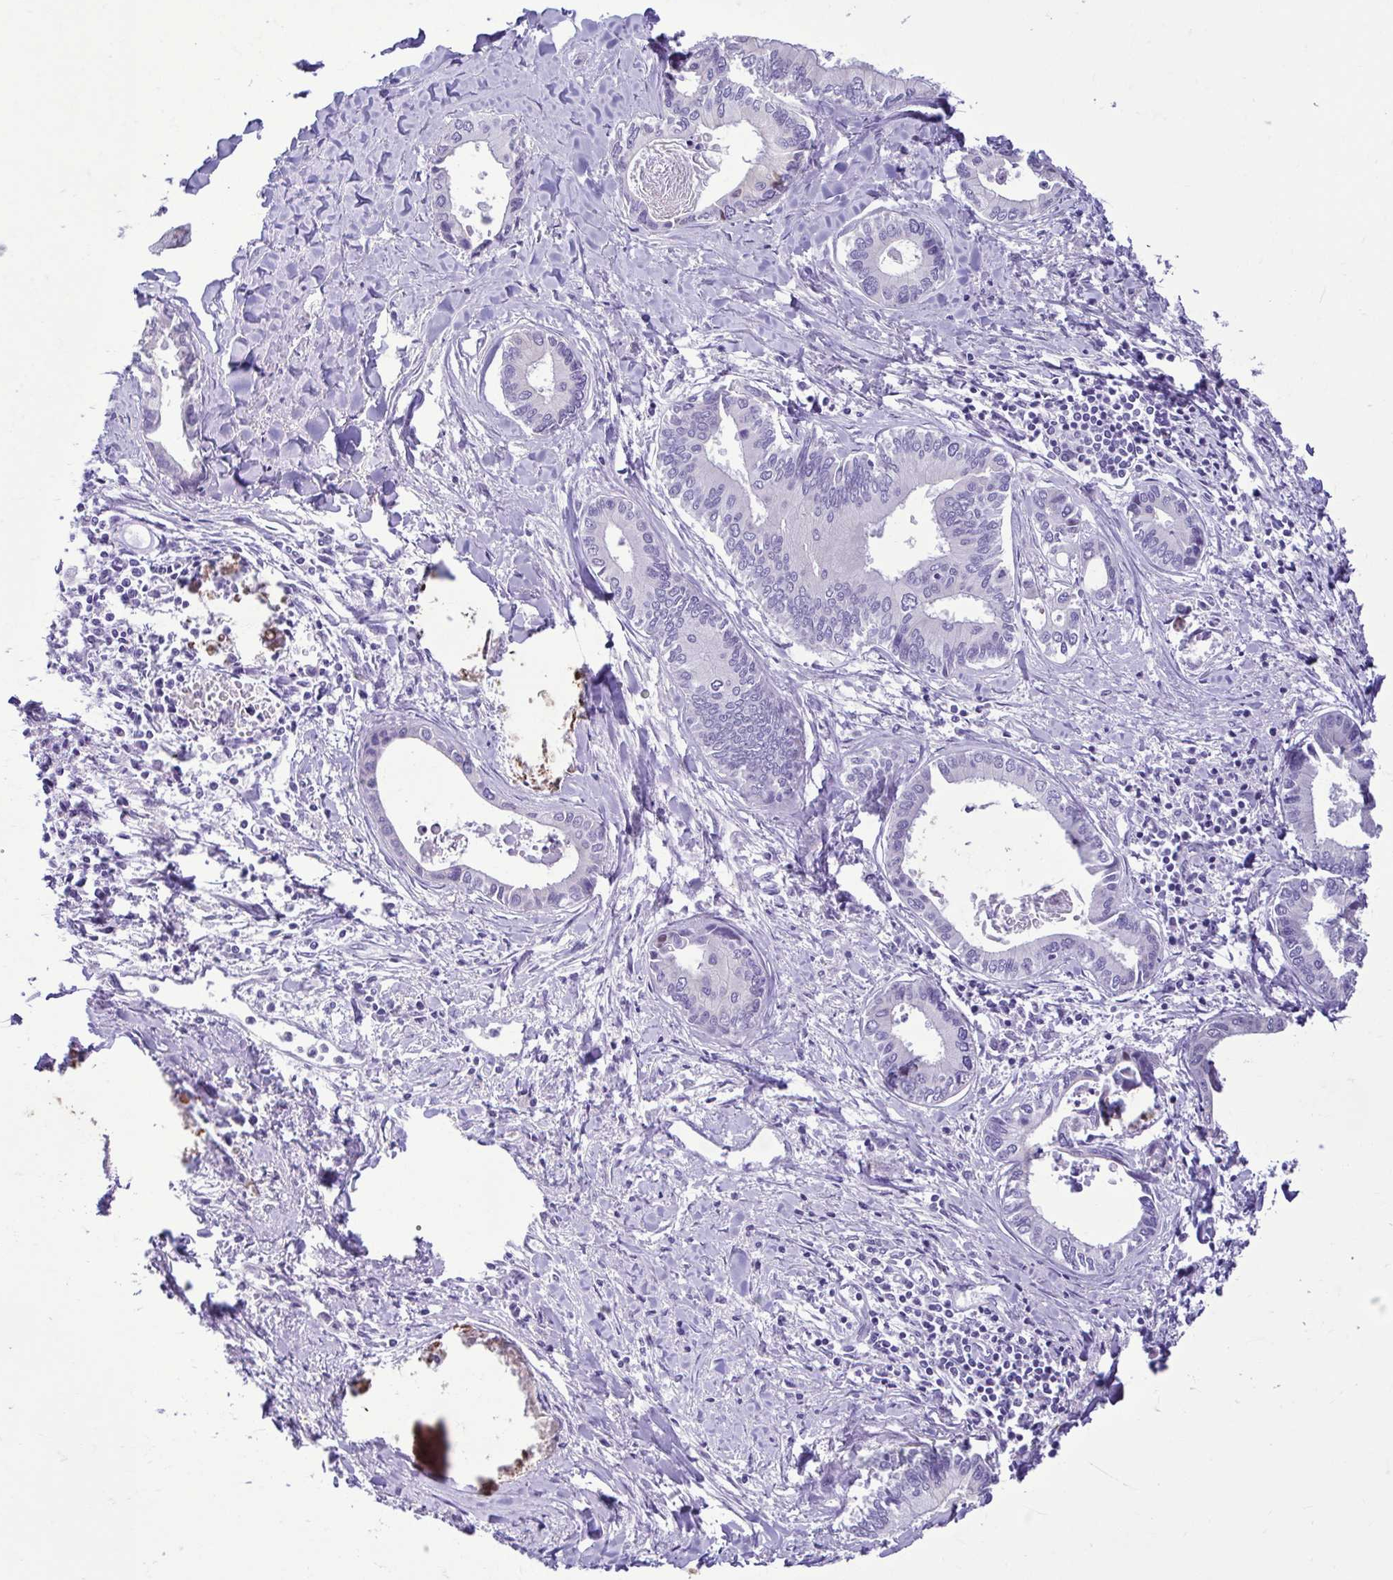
{"staining": {"intensity": "negative", "quantity": "none", "location": "none"}, "tissue": "liver cancer", "cell_type": "Tumor cells", "image_type": "cancer", "snomed": [{"axis": "morphology", "description": "Cholangiocarcinoma"}, {"axis": "topography", "description": "Liver"}], "caption": "High magnification brightfield microscopy of cholangiocarcinoma (liver) stained with DAB (brown) and counterstained with hematoxylin (blue): tumor cells show no significant staining. The staining is performed using DAB brown chromogen with nuclei counter-stained in using hematoxylin.", "gene": "CBY2", "patient": {"sex": "male", "age": 66}}